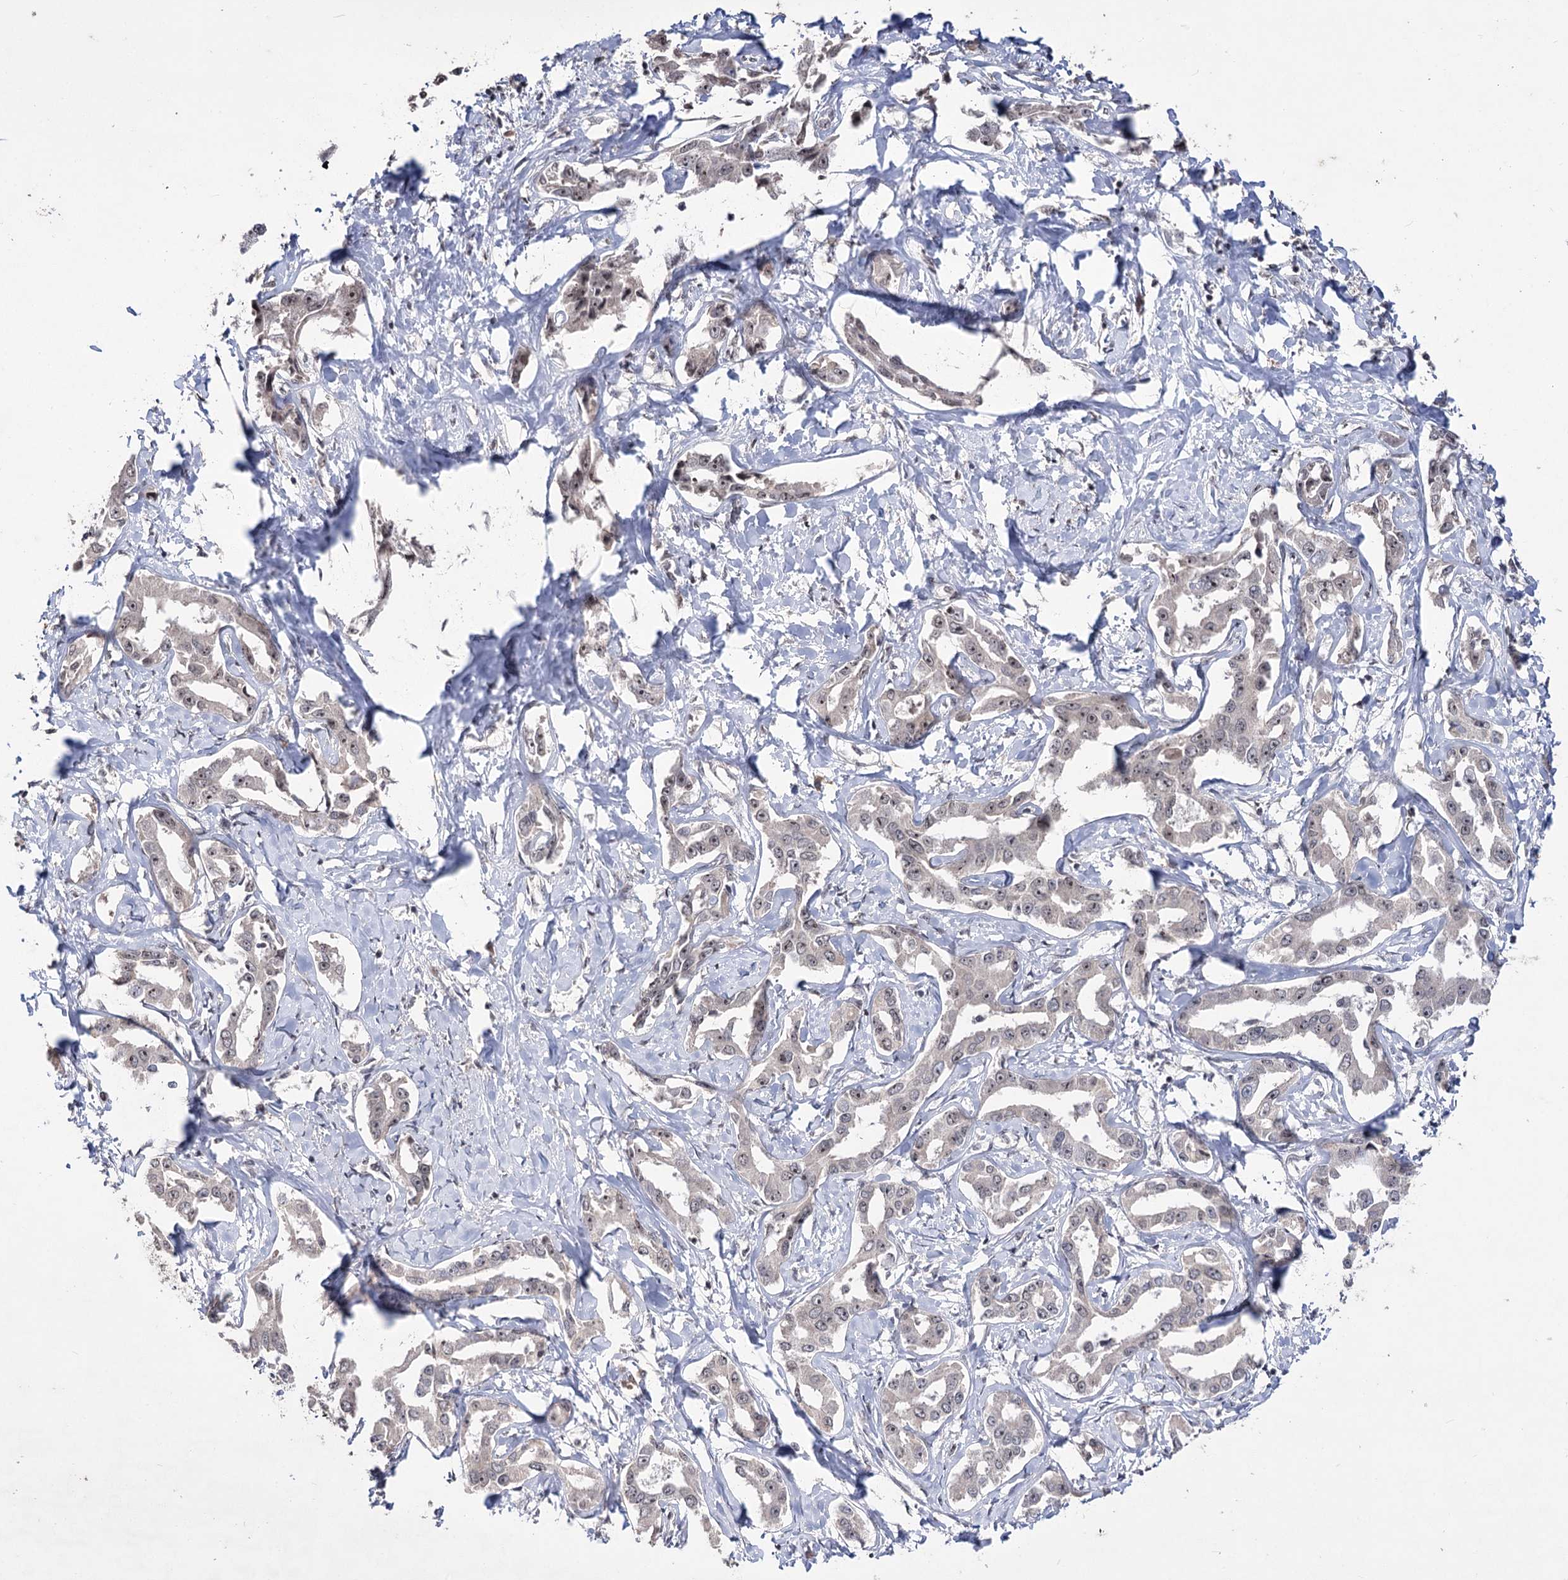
{"staining": {"intensity": "weak", "quantity": "25%-75%", "location": "nuclear"}, "tissue": "liver cancer", "cell_type": "Tumor cells", "image_type": "cancer", "snomed": [{"axis": "morphology", "description": "Cholangiocarcinoma"}, {"axis": "topography", "description": "Liver"}], "caption": "Protein expression analysis of human liver cancer reveals weak nuclear positivity in approximately 25%-75% of tumor cells.", "gene": "VGLL4", "patient": {"sex": "male", "age": 59}}